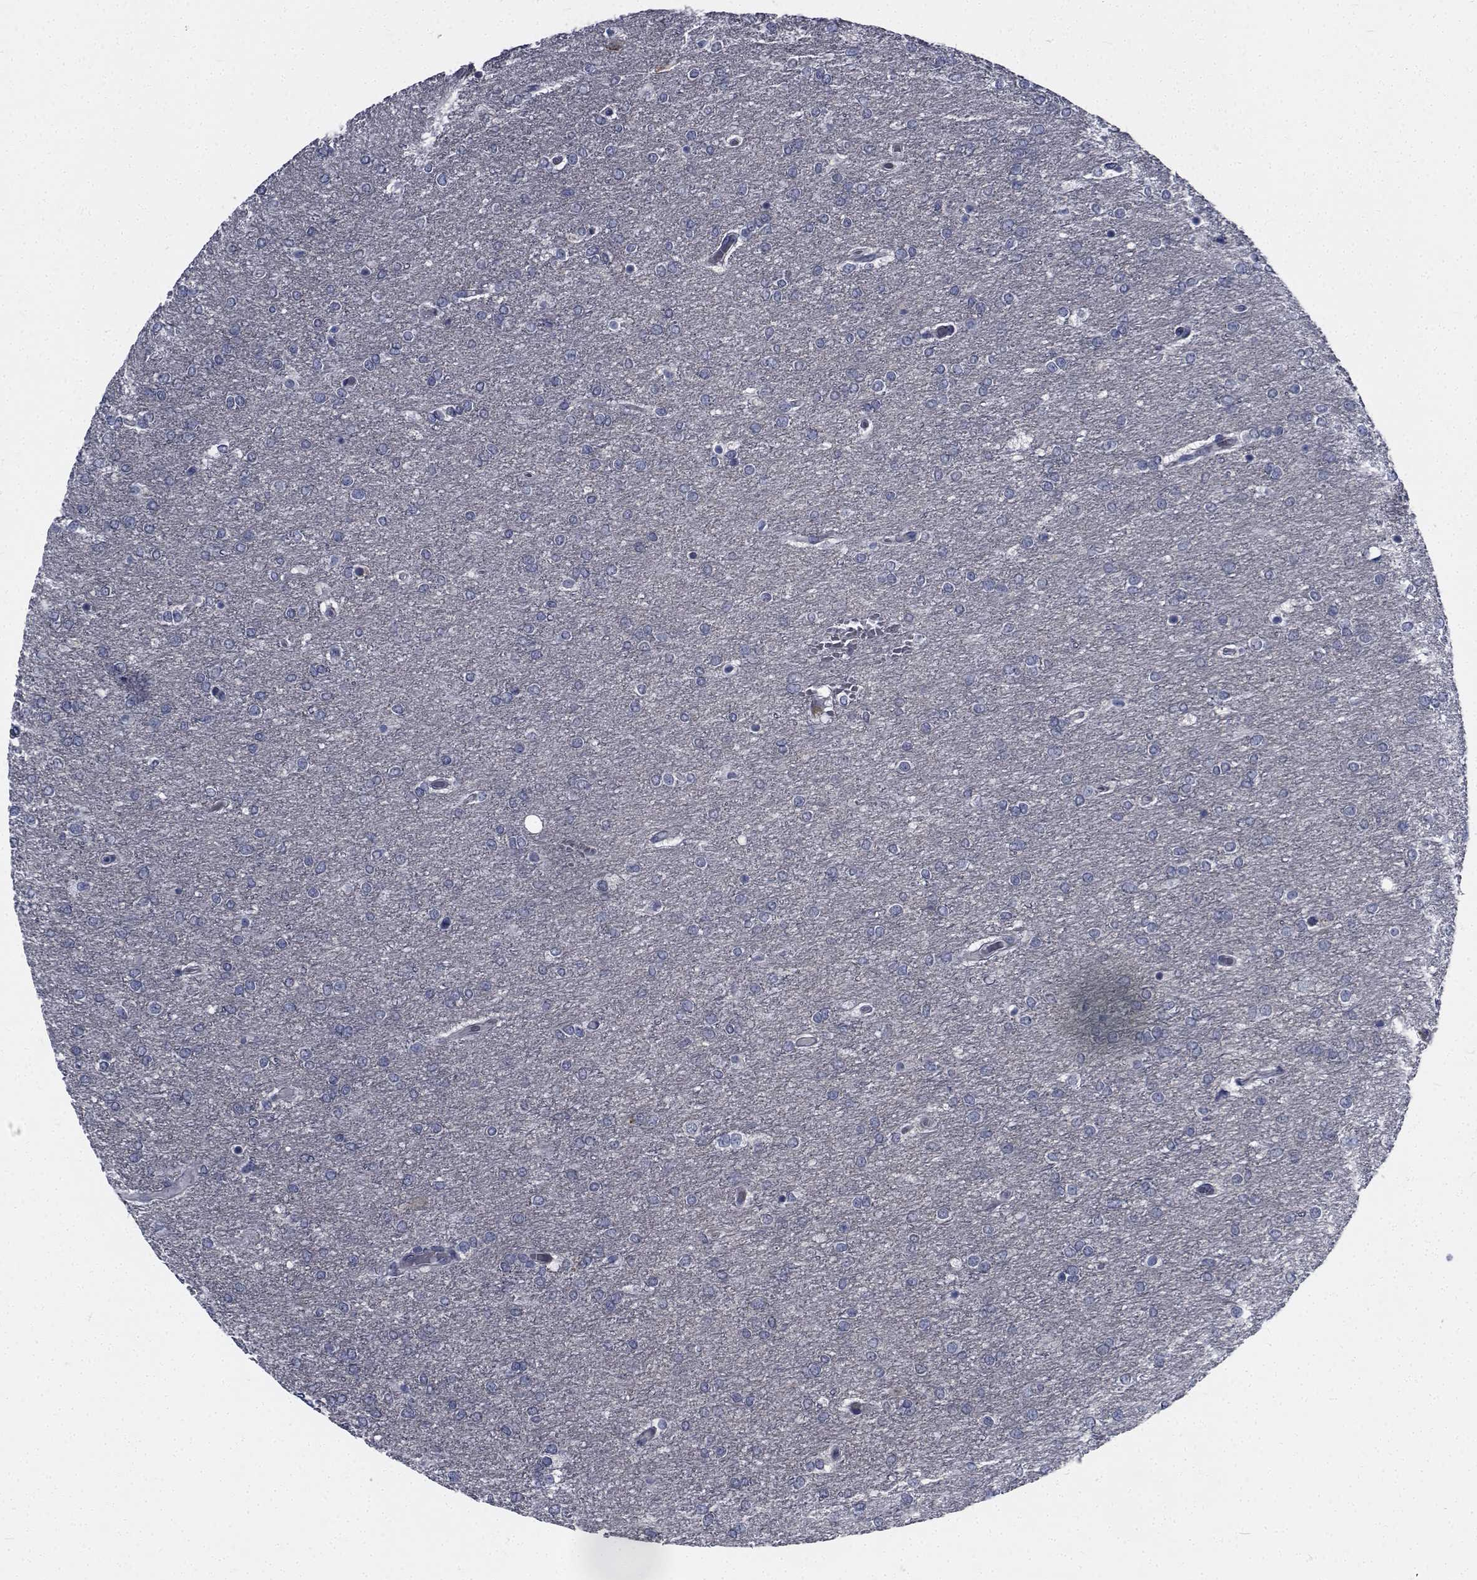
{"staining": {"intensity": "negative", "quantity": "none", "location": "none"}, "tissue": "glioma", "cell_type": "Tumor cells", "image_type": "cancer", "snomed": [{"axis": "morphology", "description": "Glioma, malignant, High grade"}, {"axis": "topography", "description": "Brain"}], "caption": "Immunohistochemical staining of human glioma demonstrates no significant expression in tumor cells.", "gene": "TTBK1", "patient": {"sex": "female", "age": 61}}